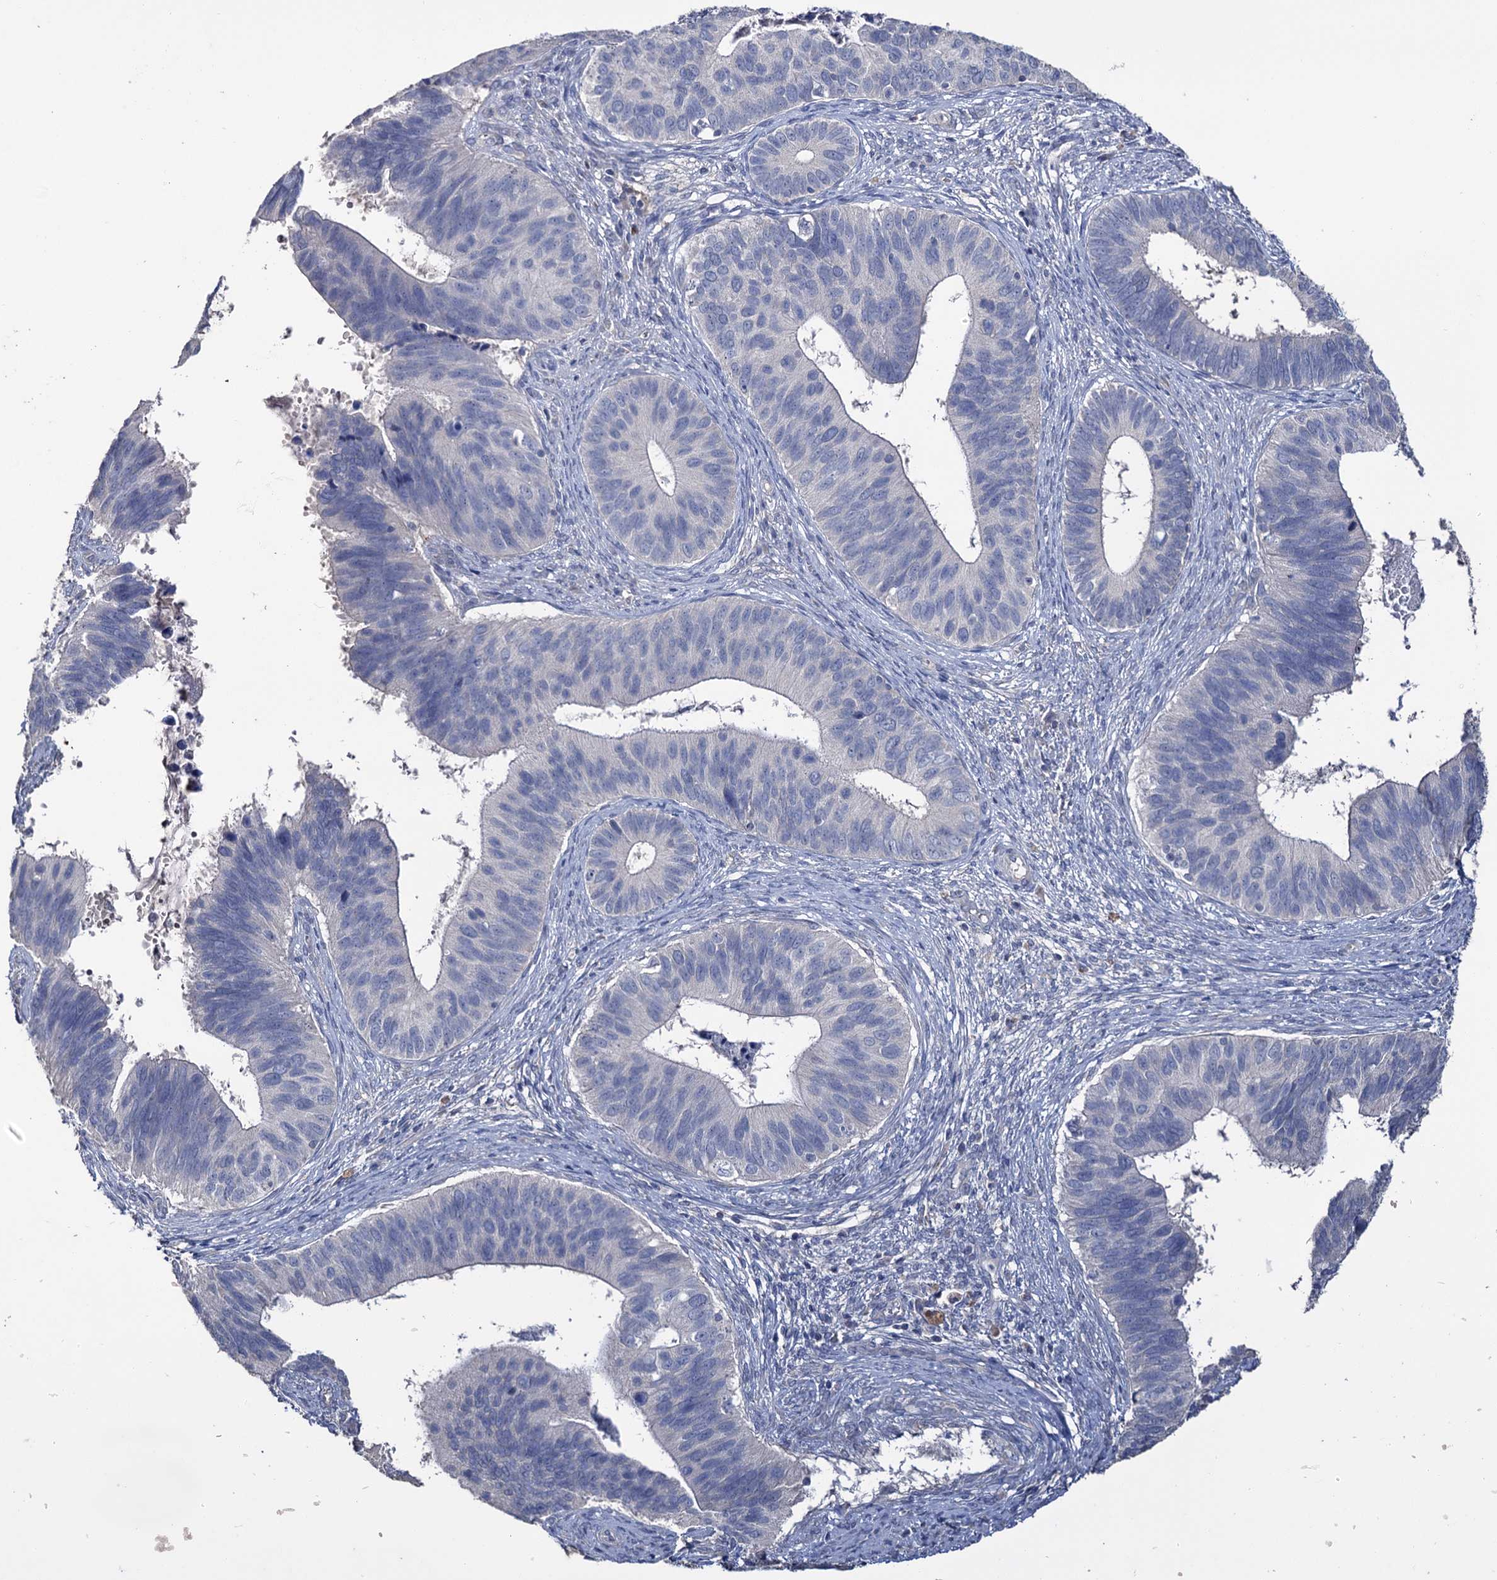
{"staining": {"intensity": "negative", "quantity": "none", "location": "none"}, "tissue": "cervical cancer", "cell_type": "Tumor cells", "image_type": "cancer", "snomed": [{"axis": "morphology", "description": "Adenocarcinoma, NOS"}, {"axis": "topography", "description": "Cervix"}], "caption": "High power microscopy histopathology image of an IHC histopathology image of adenocarcinoma (cervical), revealing no significant expression in tumor cells.", "gene": "EPB41L5", "patient": {"sex": "female", "age": 42}}